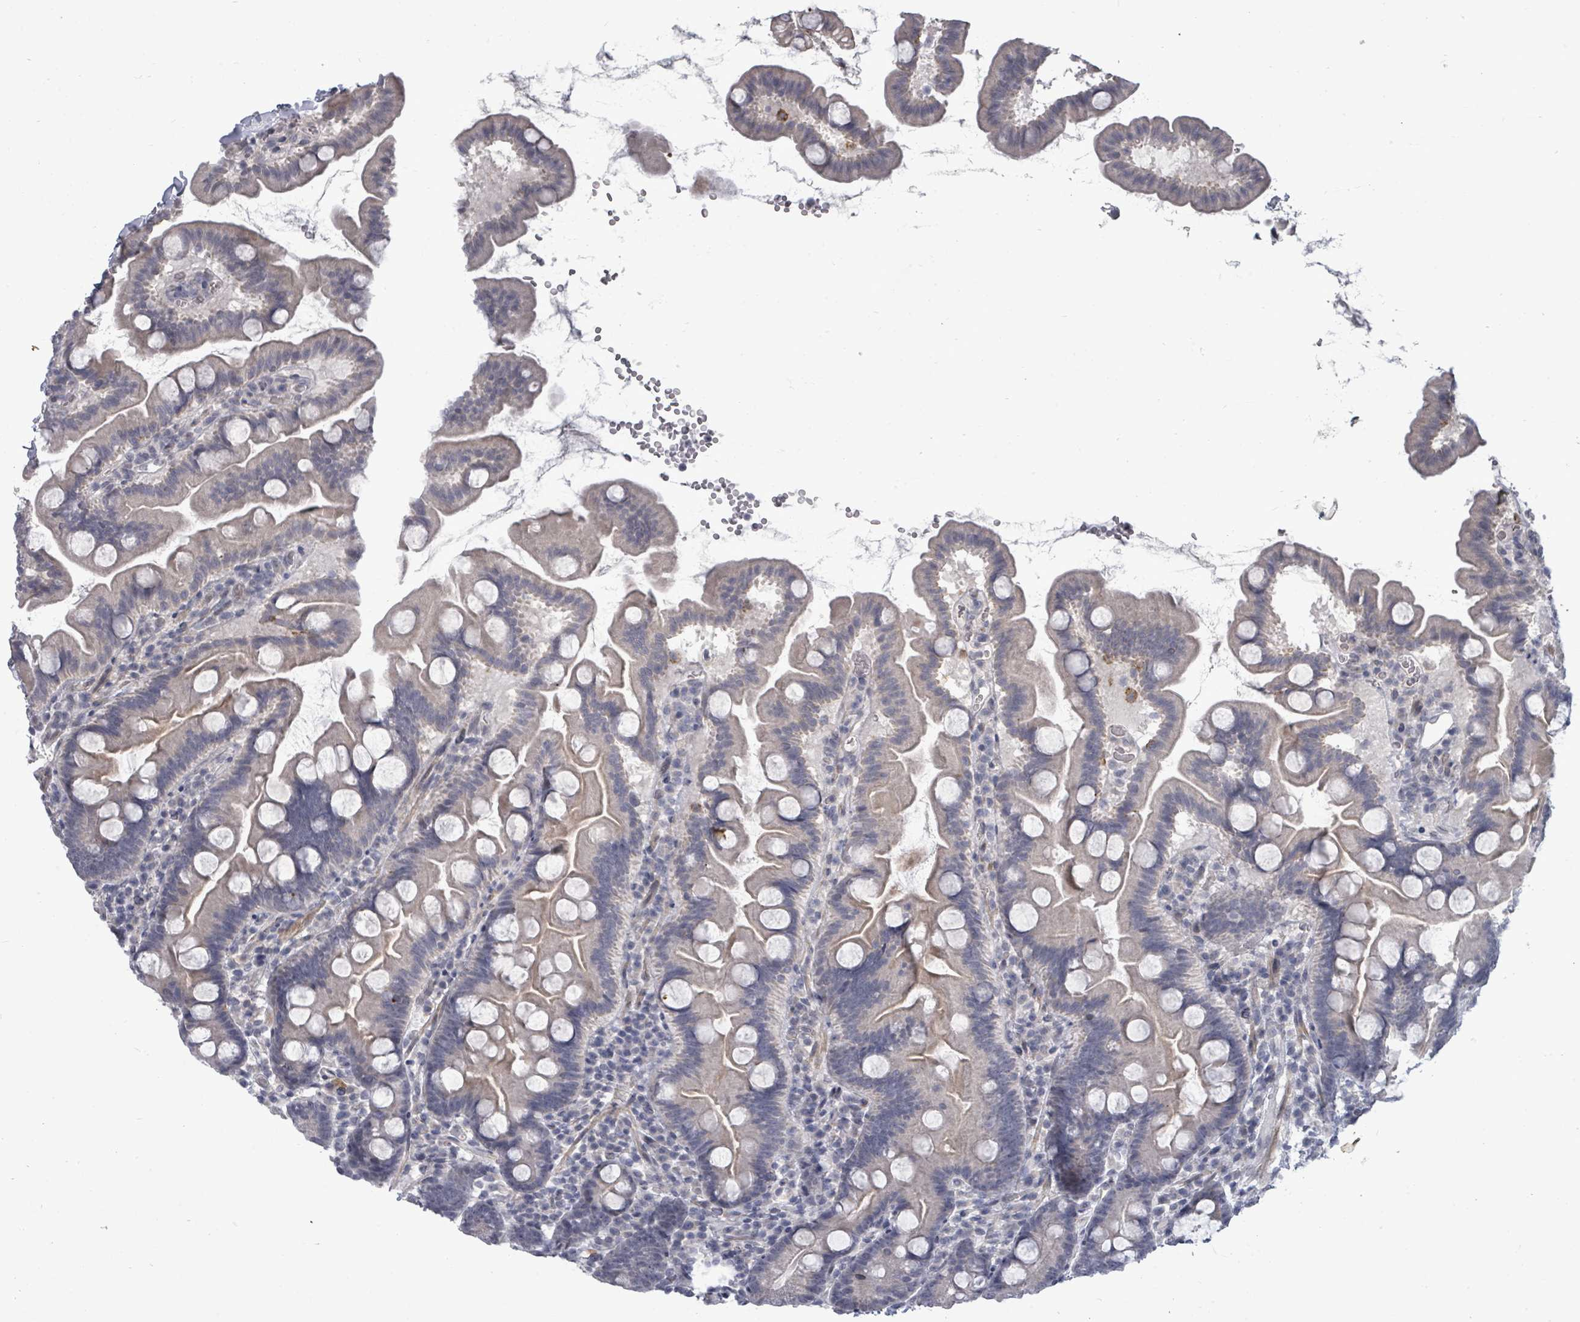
{"staining": {"intensity": "weak", "quantity": "<25%", "location": "cytoplasmic/membranous"}, "tissue": "small intestine", "cell_type": "Glandular cells", "image_type": "normal", "snomed": [{"axis": "morphology", "description": "Normal tissue, NOS"}, {"axis": "topography", "description": "Small intestine"}], "caption": "An immunohistochemistry image of normal small intestine is shown. There is no staining in glandular cells of small intestine.", "gene": "PTPN20", "patient": {"sex": "female", "age": 68}}